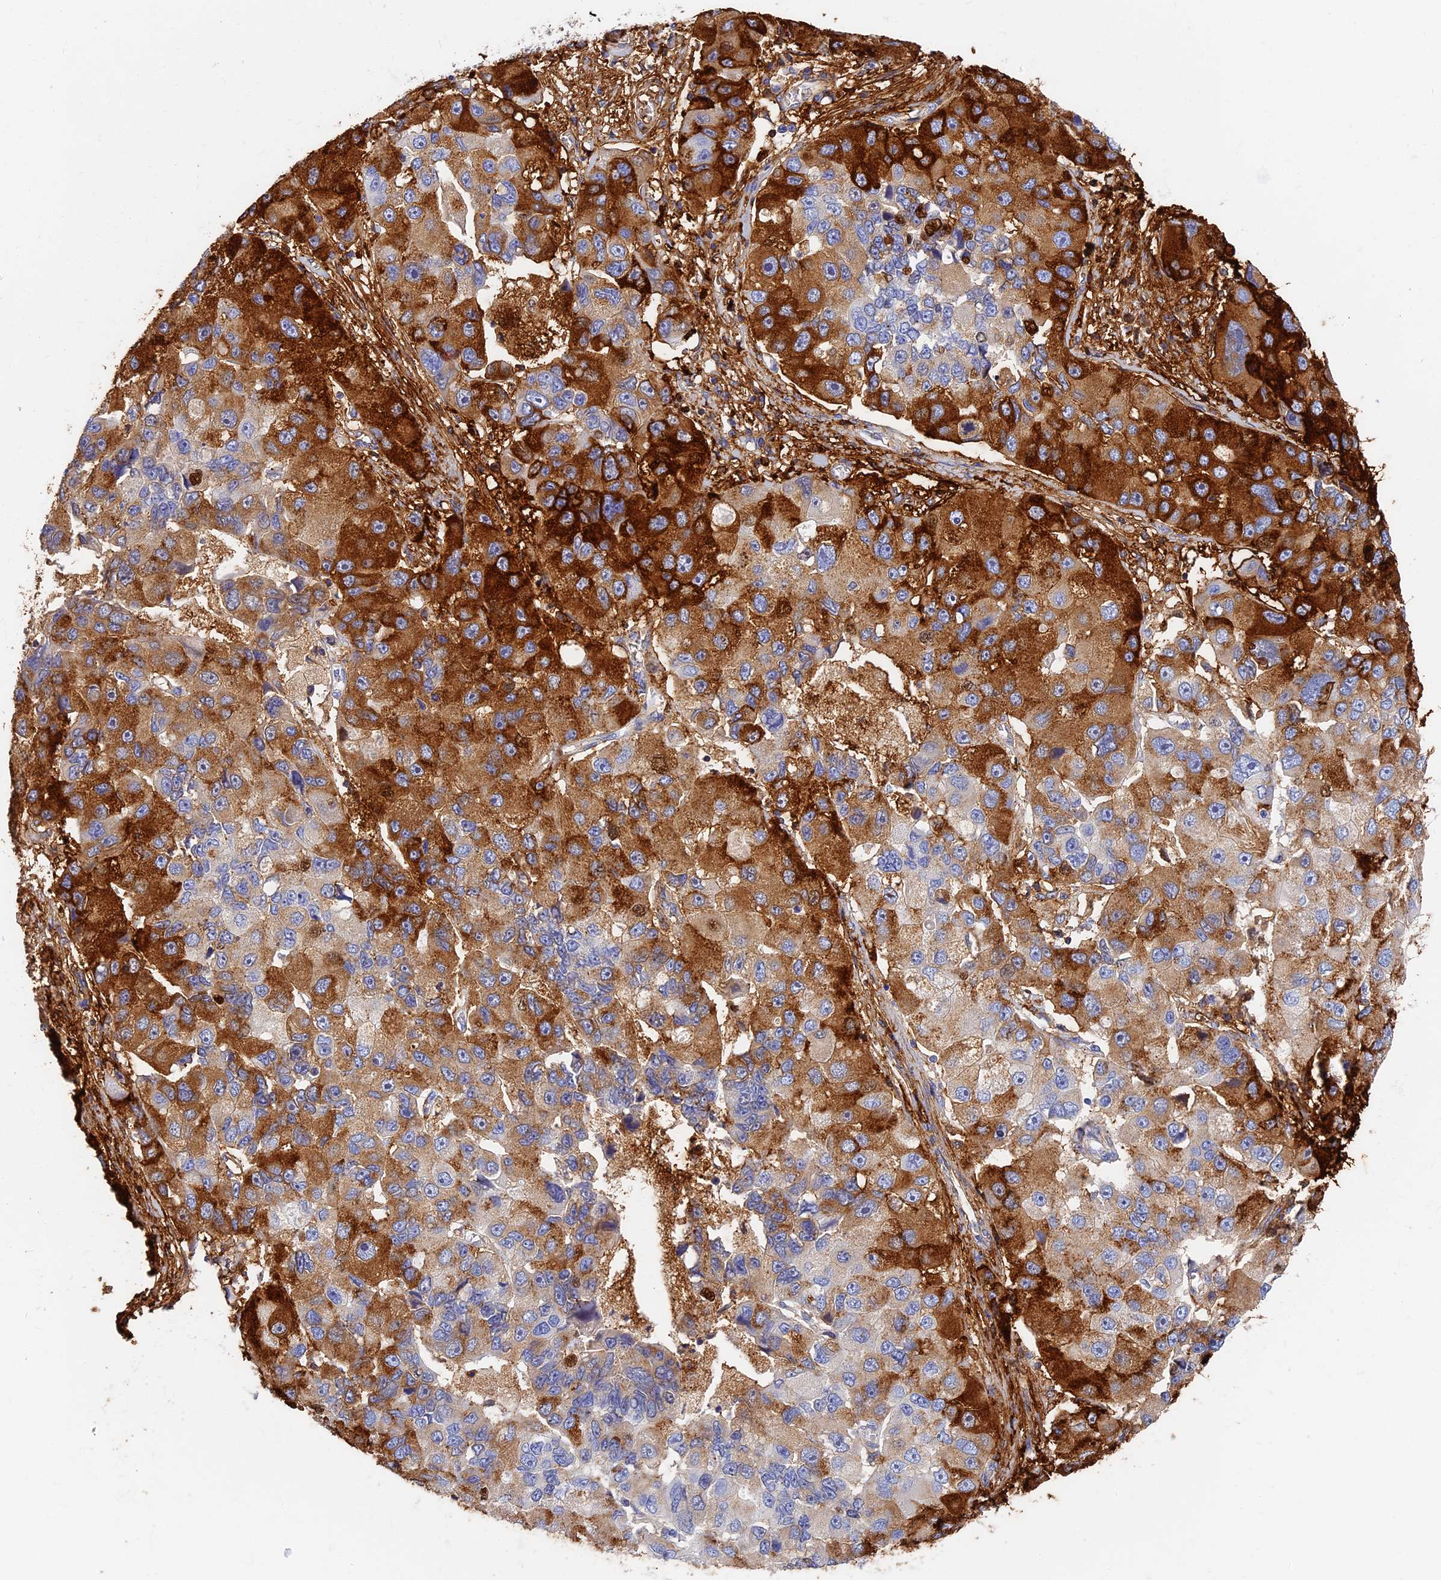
{"staining": {"intensity": "strong", "quantity": "25%-75%", "location": "cytoplasmic/membranous"}, "tissue": "lung cancer", "cell_type": "Tumor cells", "image_type": "cancer", "snomed": [{"axis": "morphology", "description": "Adenocarcinoma, NOS"}, {"axis": "topography", "description": "Lung"}], "caption": "An immunohistochemistry photomicrograph of neoplastic tissue is shown. Protein staining in brown highlights strong cytoplasmic/membranous positivity in lung cancer (adenocarcinoma) within tumor cells.", "gene": "ITIH1", "patient": {"sex": "female", "age": 54}}